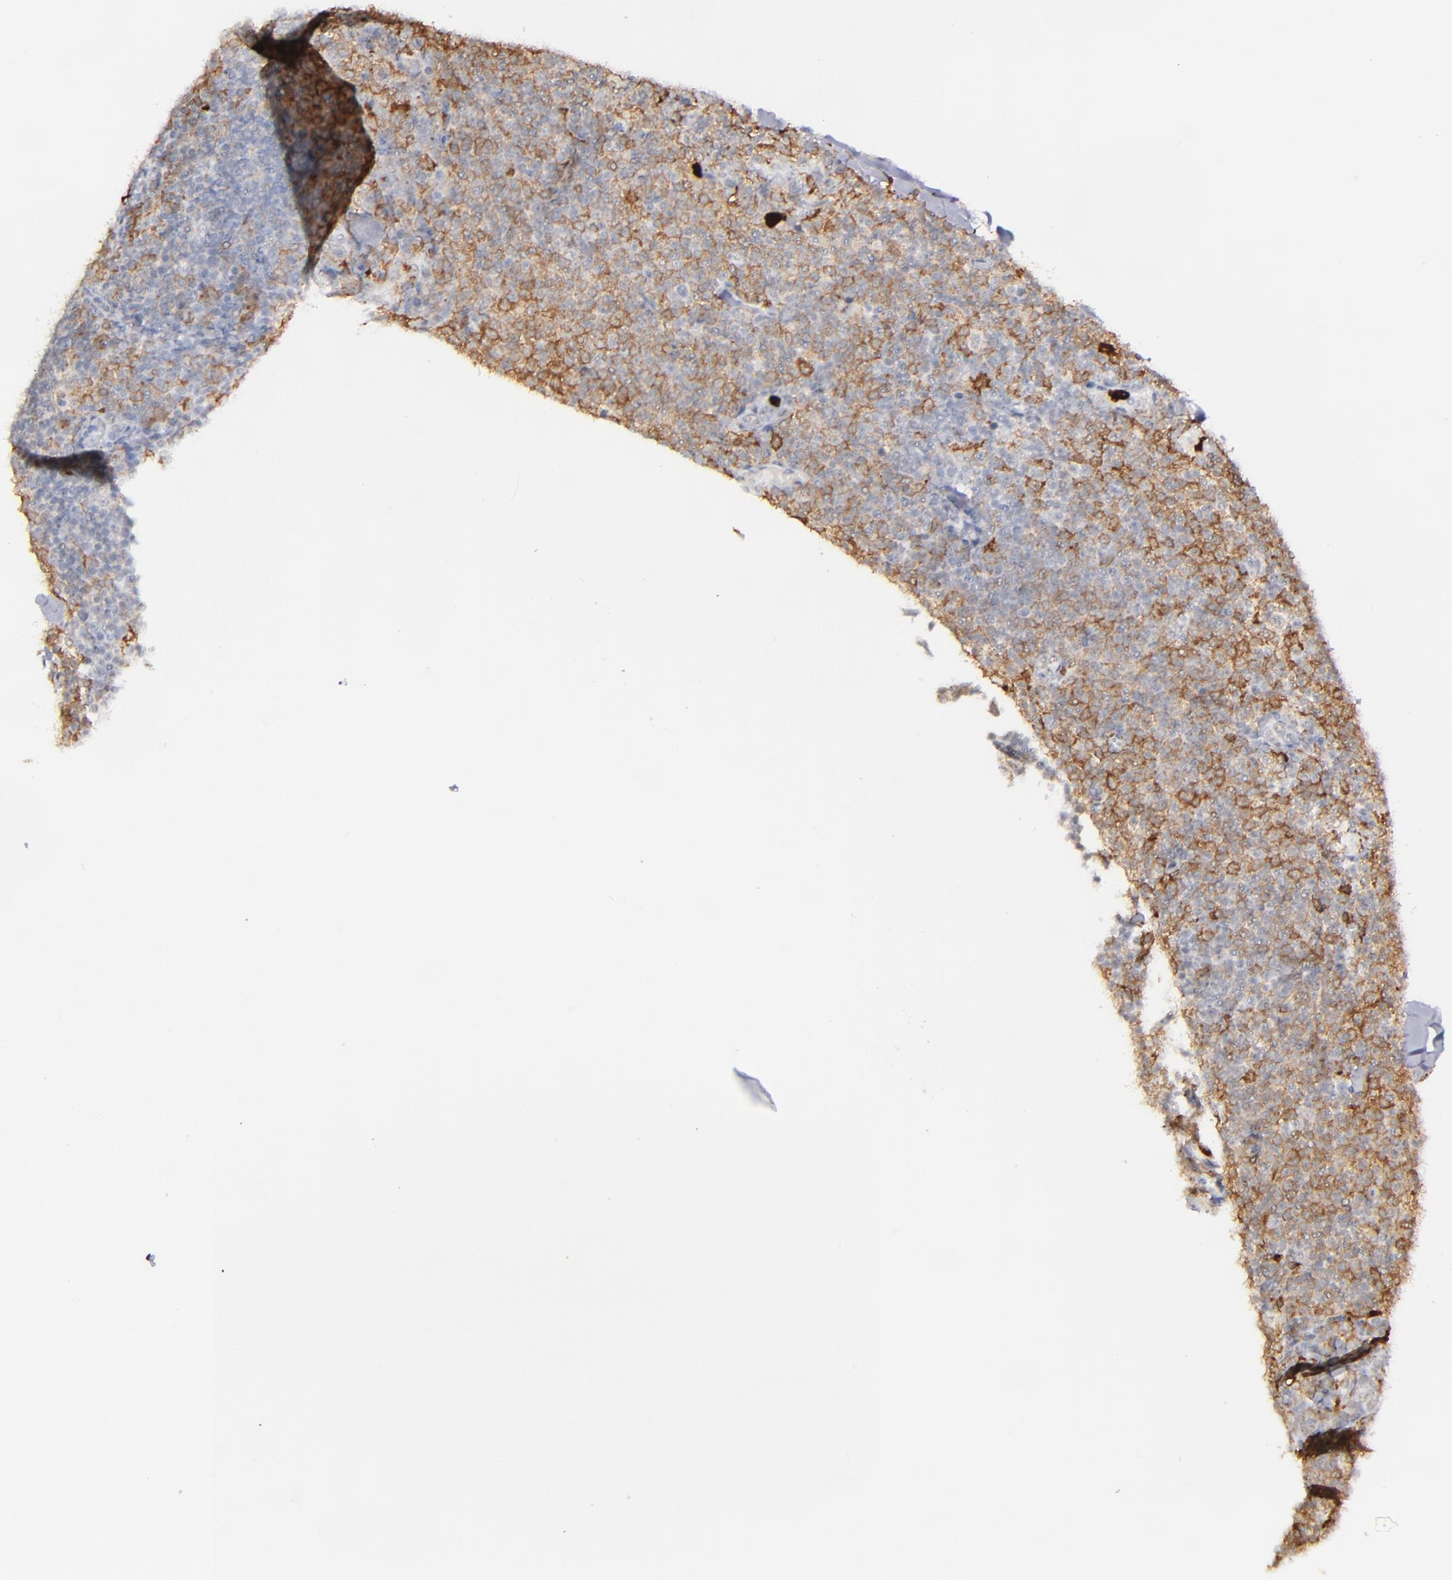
{"staining": {"intensity": "negative", "quantity": "none", "location": "none"}, "tissue": "fallopian tube", "cell_type": "Glandular cells", "image_type": "normal", "snomed": [{"axis": "morphology", "description": "Normal tissue, NOS"}, {"axis": "topography", "description": "Fallopian tube"}, {"axis": "topography", "description": "Ovary"}], "caption": "Immunohistochemistry (IHC) photomicrograph of unremarkable human fallopian tube stained for a protein (brown), which displays no positivity in glandular cells.", "gene": "NCF2", "patient": {"sex": "female", "age": 69}}